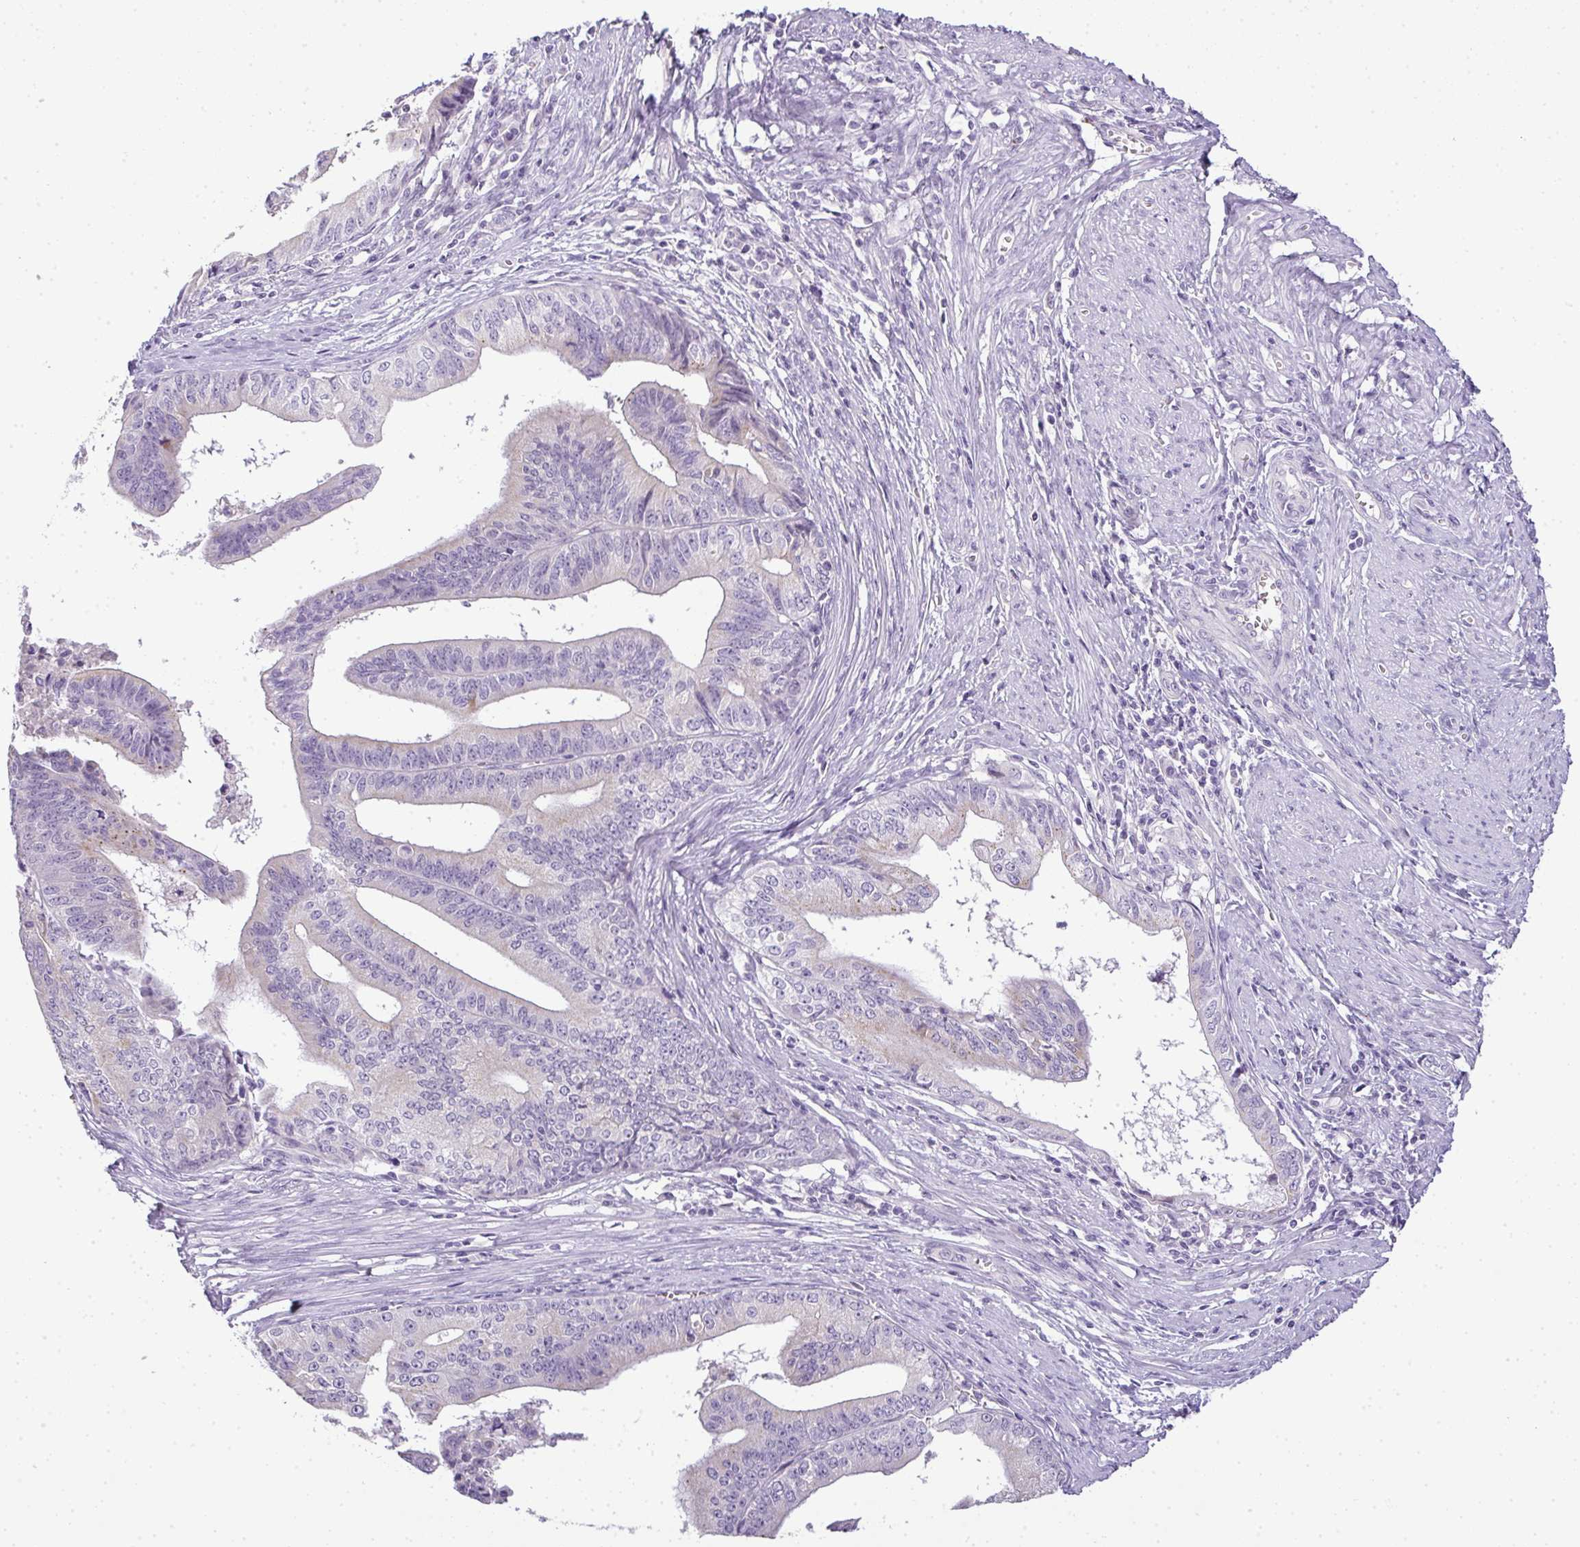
{"staining": {"intensity": "negative", "quantity": "none", "location": "none"}, "tissue": "endometrial cancer", "cell_type": "Tumor cells", "image_type": "cancer", "snomed": [{"axis": "morphology", "description": "Adenocarcinoma, NOS"}, {"axis": "topography", "description": "Endometrium"}], "caption": "The immunohistochemistry image has no significant positivity in tumor cells of endometrial cancer (adenocarcinoma) tissue.", "gene": "CMPK1", "patient": {"sex": "female", "age": 65}}